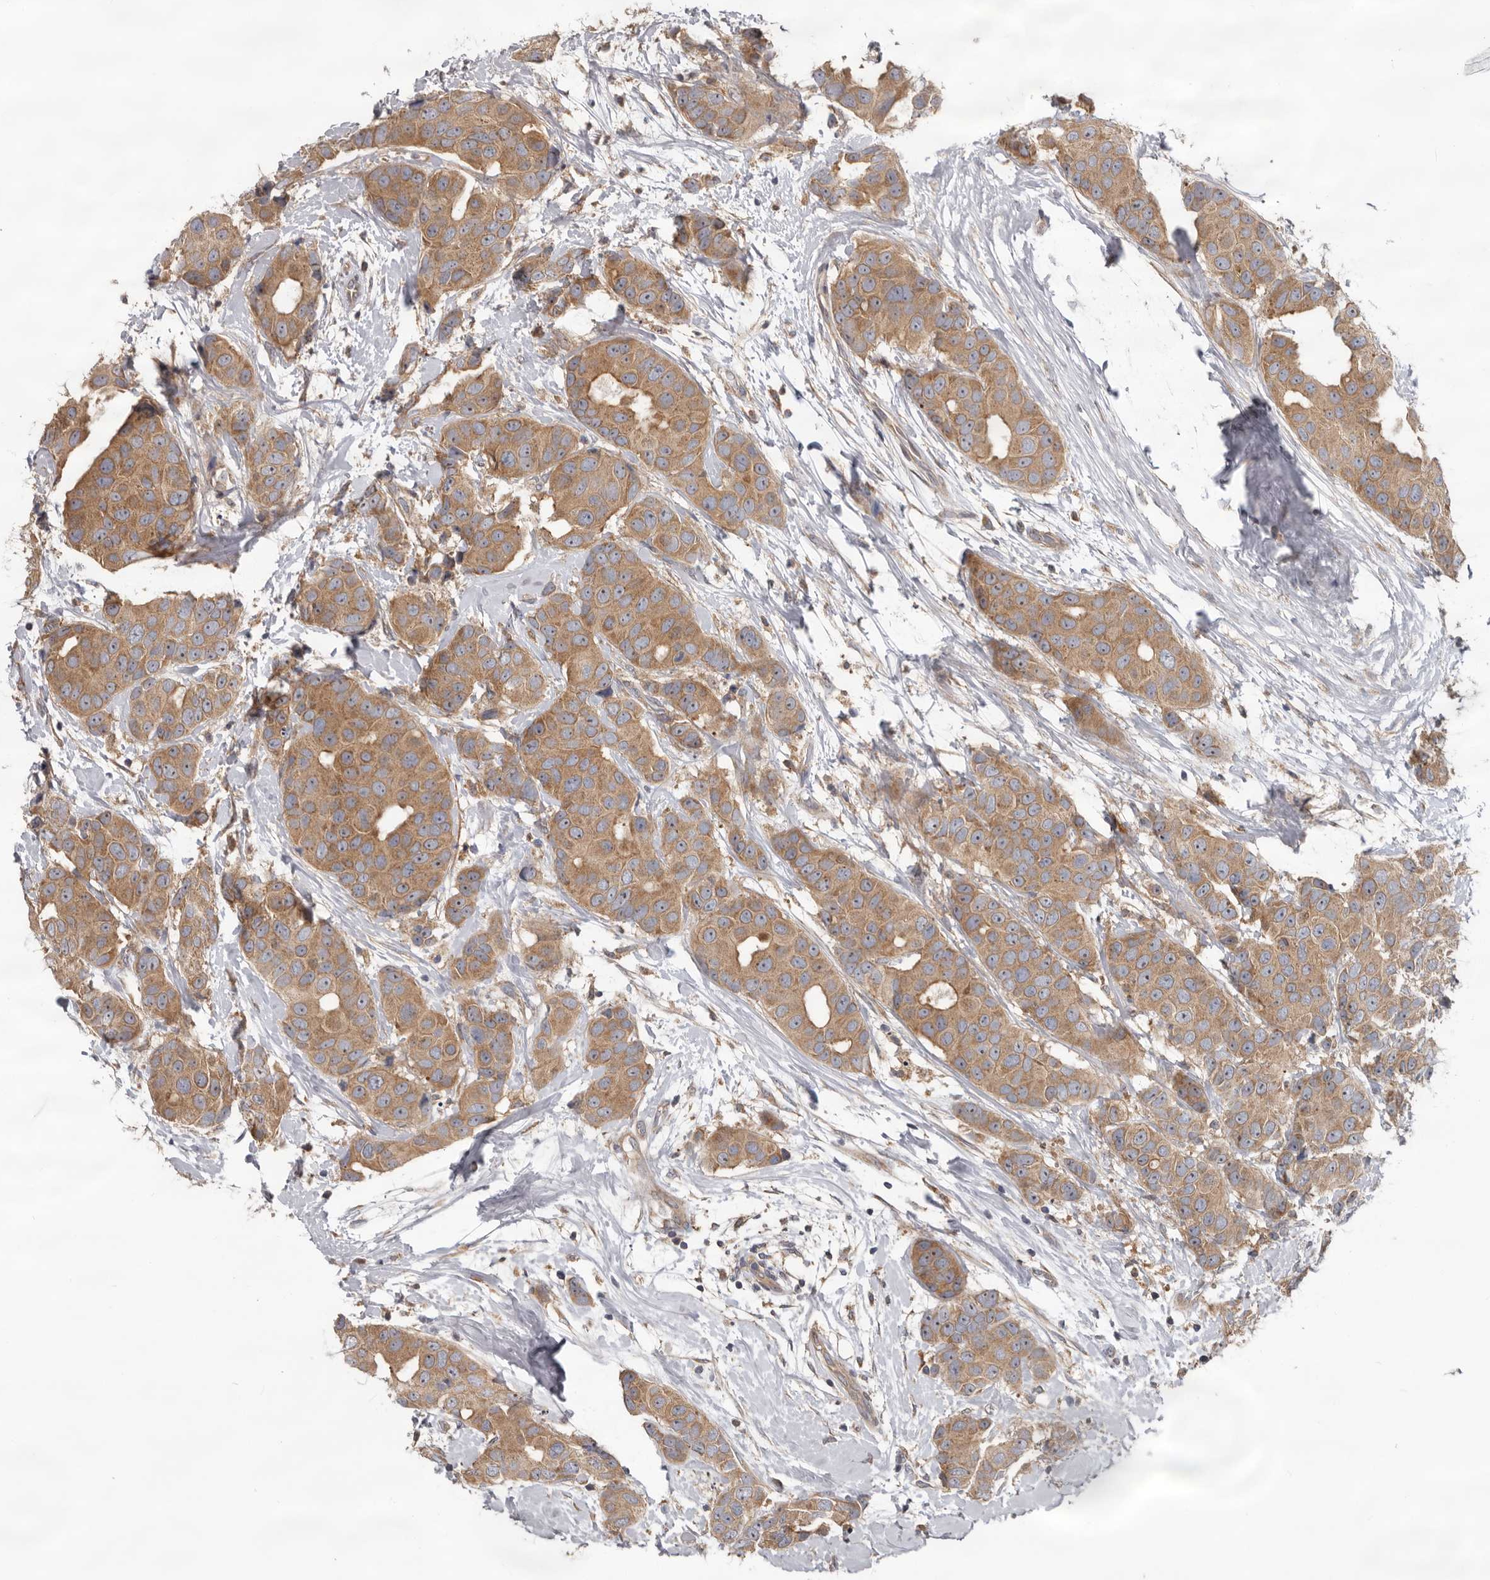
{"staining": {"intensity": "moderate", "quantity": ">75%", "location": "cytoplasmic/membranous"}, "tissue": "breast cancer", "cell_type": "Tumor cells", "image_type": "cancer", "snomed": [{"axis": "morphology", "description": "Normal tissue, NOS"}, {"axis": "morphology", "description": "Duct carcinoma"}, {"axis": "topography", "description": "Breast"}], "caption": "Immunohistochemistry (IHC) staining of breast cancer (invasive ductal carcinoma), which demonstrates medium levels of moderate cytoplasmic/membranous expression in approximately >75% of tumor cells indicating moderate cytoplasmic/membranous protein staining. The staining was performed using DAB (3,3'-diaminobenzidine) (brown) for protein detection and nuclei were counterstained in hematoxylin (blue).", "gene": "HINT3", "patient": {"sex": "female", "age": 39}}